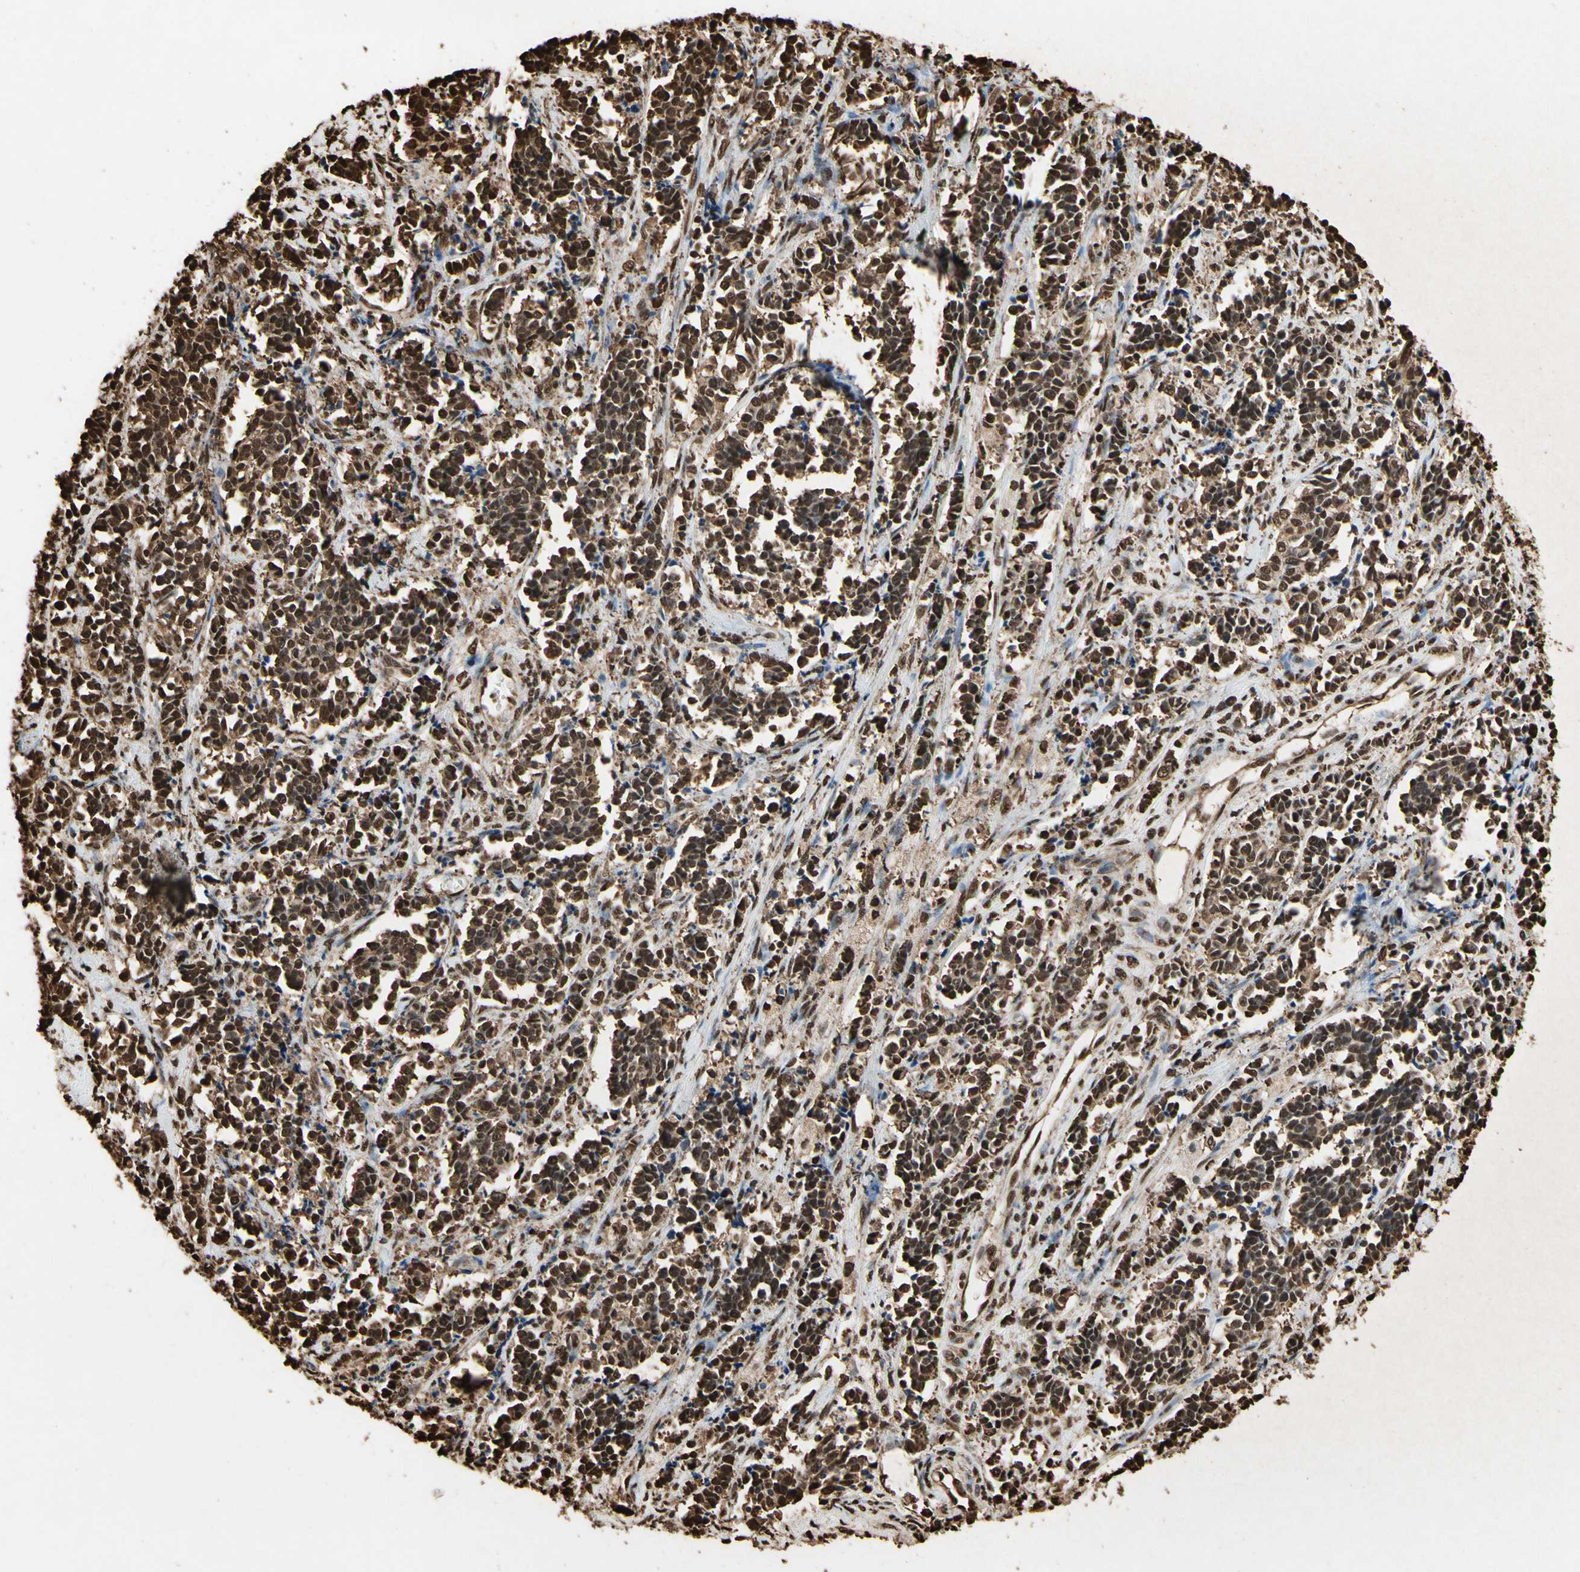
{"staining": {"intensity": "strong", "quantity": ">75%", "location": "cytoplasmic/membranous,nuclear"}, "tissue": "cervical cancer", "cell_type": "Tumor cells", "image_type": "cancer", "snomed": [{"axis": "morphology", "description": "Squamous cell carcinoma, NOS"}, {"axis": "topography", "description": "Cervix"}], "caption": "This histopathology image demonstrates immunohistochemistry (IHC) staining of cervical cancer (squamous cell carcinoma), with high strong cytoplasmic/membranous and nuclear staining in approximately >75% of tumor cells.", "gene": "HNRNPK", "patient": {"sex": "female", "age": 35}}